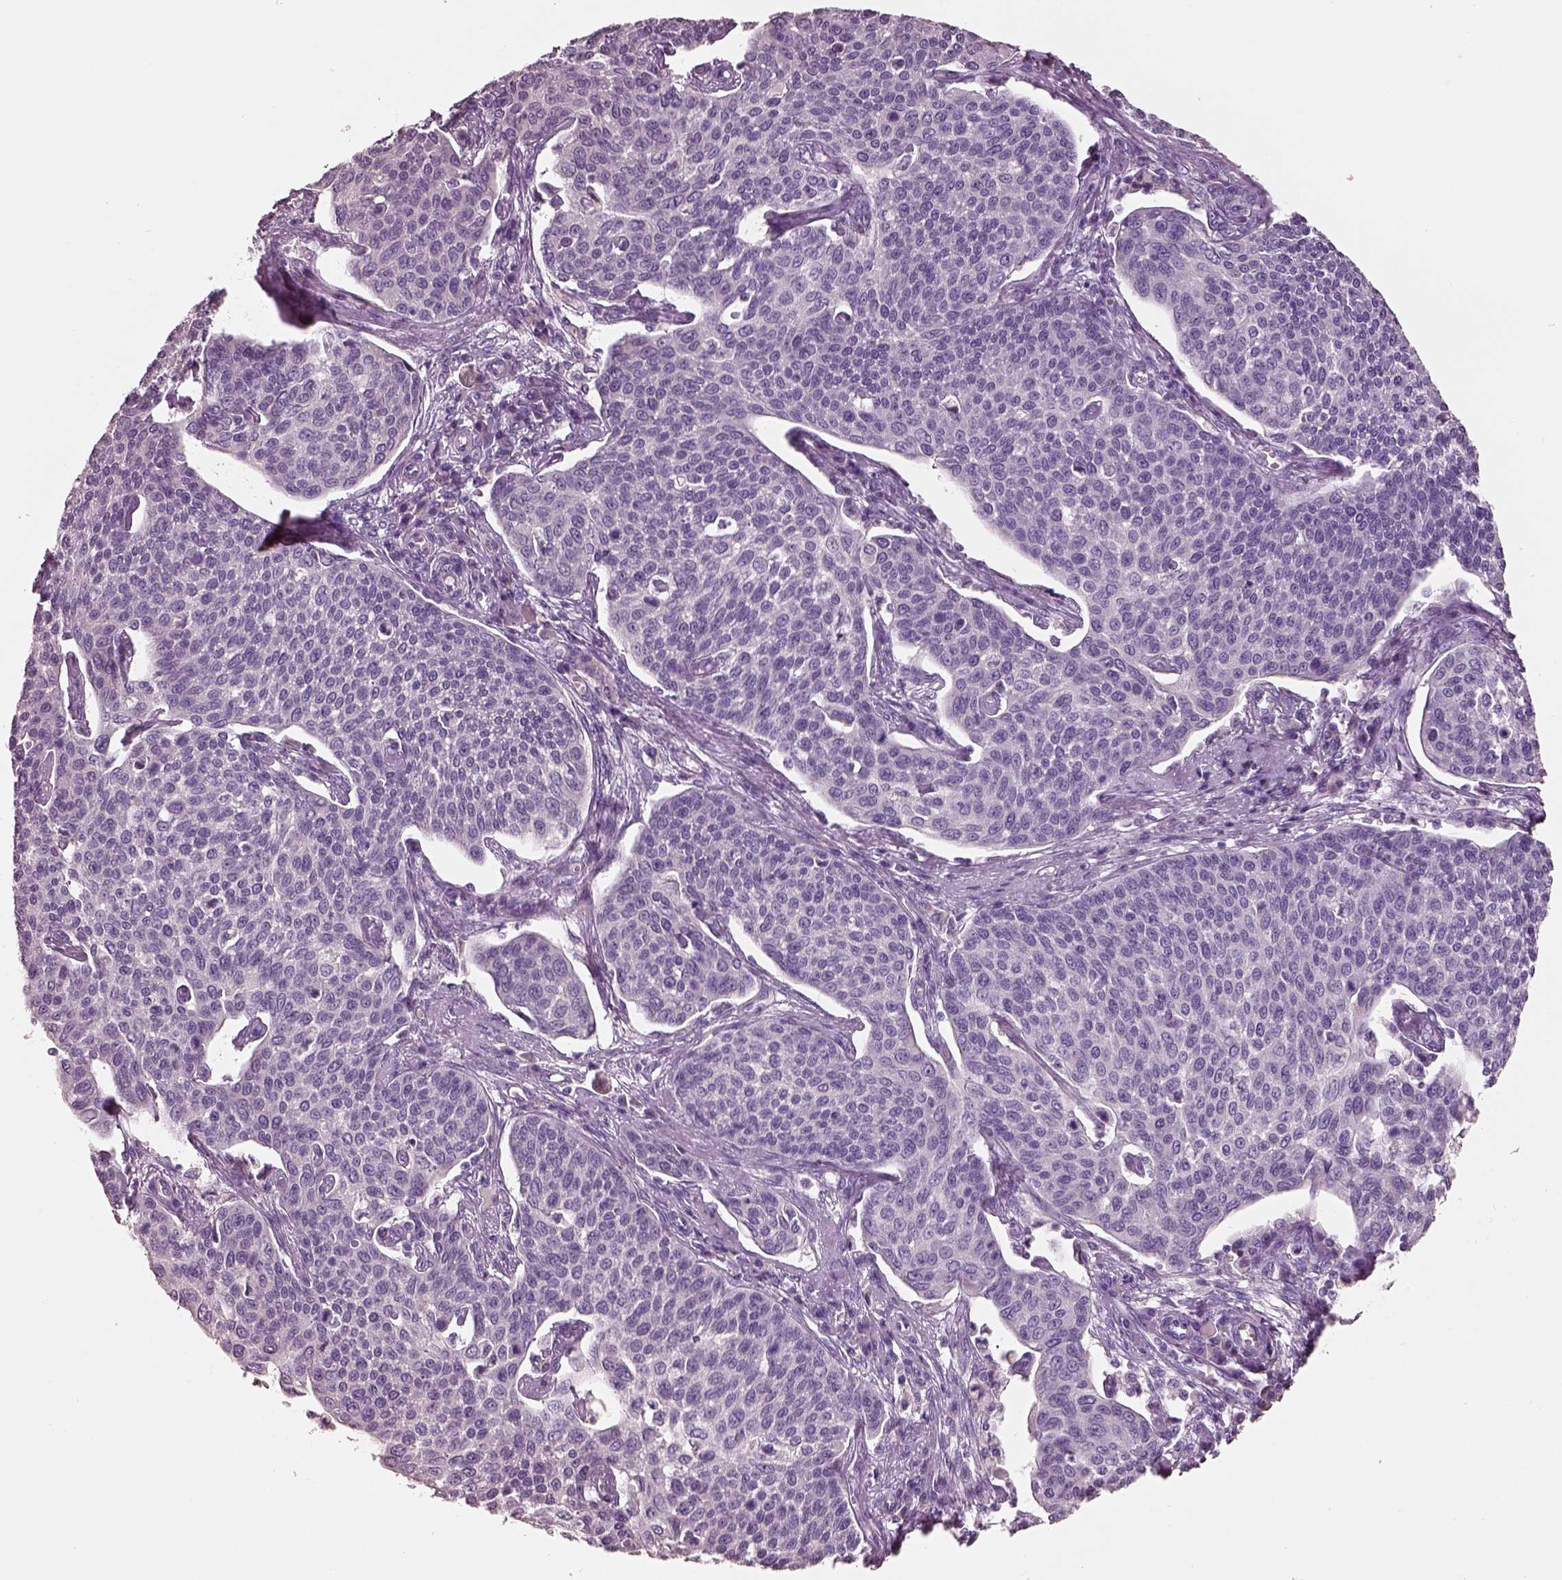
{"staining": {"intensity": "negative", "quantity": "none", "location": "none"}, "tissue": "cervical cancer", "cell_type": "Tumor cells", "image_type": "cancer", "snomed": [{"axis": "morphology", "description": "Squamous cell carcinoma, NOS"}, {"axis": "topography", "description": "Cervix"}], "caption": "This is an immunohistochemistry (IHC) image of squamous cell carcinoma (cervical). There is no staining in tumor cells.", "gene": "PNOC", "patient": {"sex": "female", "age": 34}}